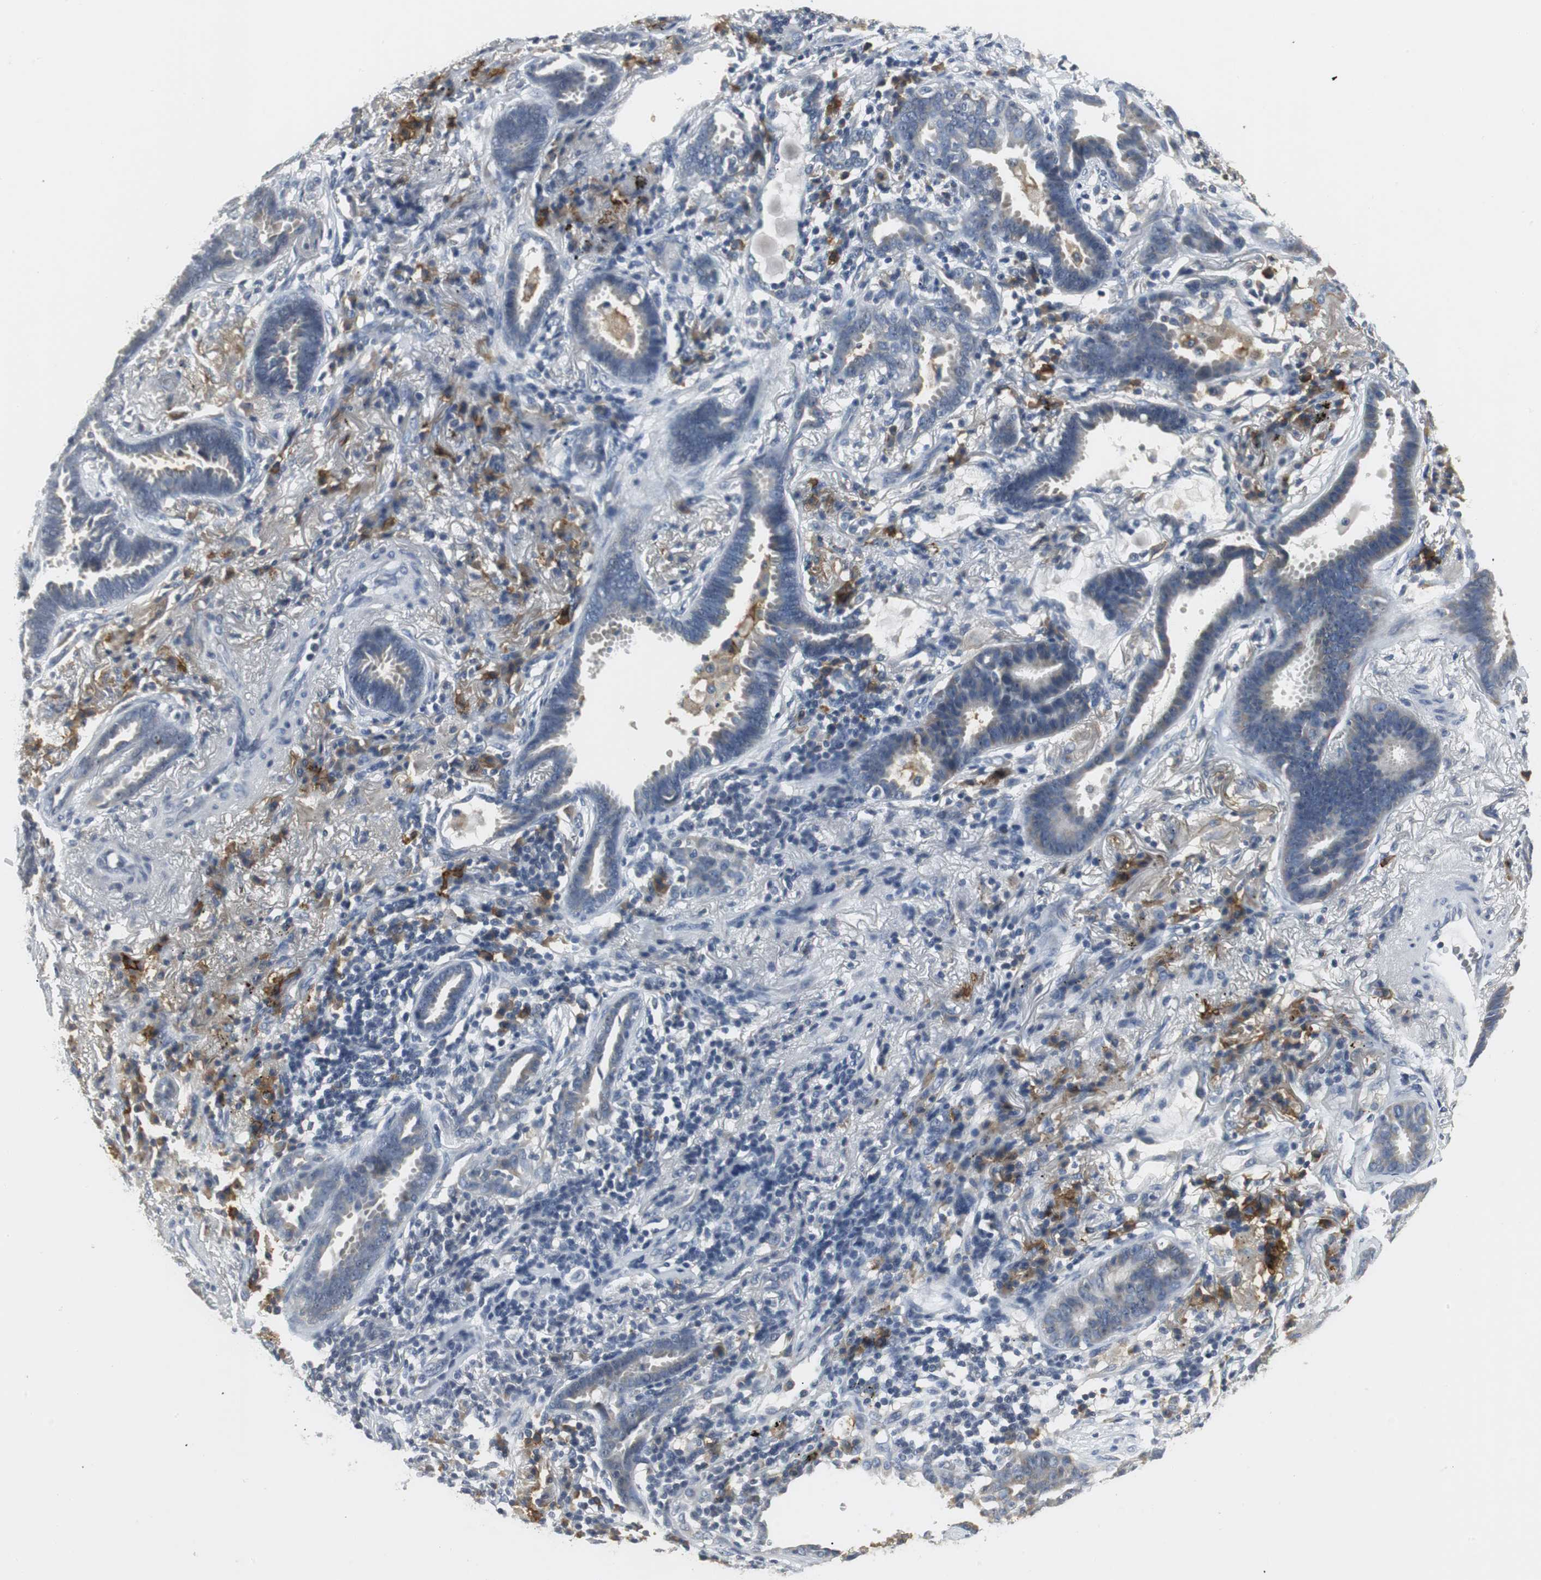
{"staining": {"intensity": "weak", "quantity": "25%-75%", "location": "cytoplasmic/membranous"}, "tissue": "lung cancer", "cell_type": "Tumor cells", "image_type": "cancer", "snomed": [{"axis": "morphology", "description": "Adenocarcinoma, NOS"}, {"axis": "topography", "description": "Lung"}], "caption": "Lung adenocarcinoma stained with DAB immunohistochemistry demonstrates low levels of weak cytoplasmic/membranous expression in approximately 25%-75% of tumor cells.", "gene": "SLC2A5", "patient": {"sex": "female", "age": 64}}